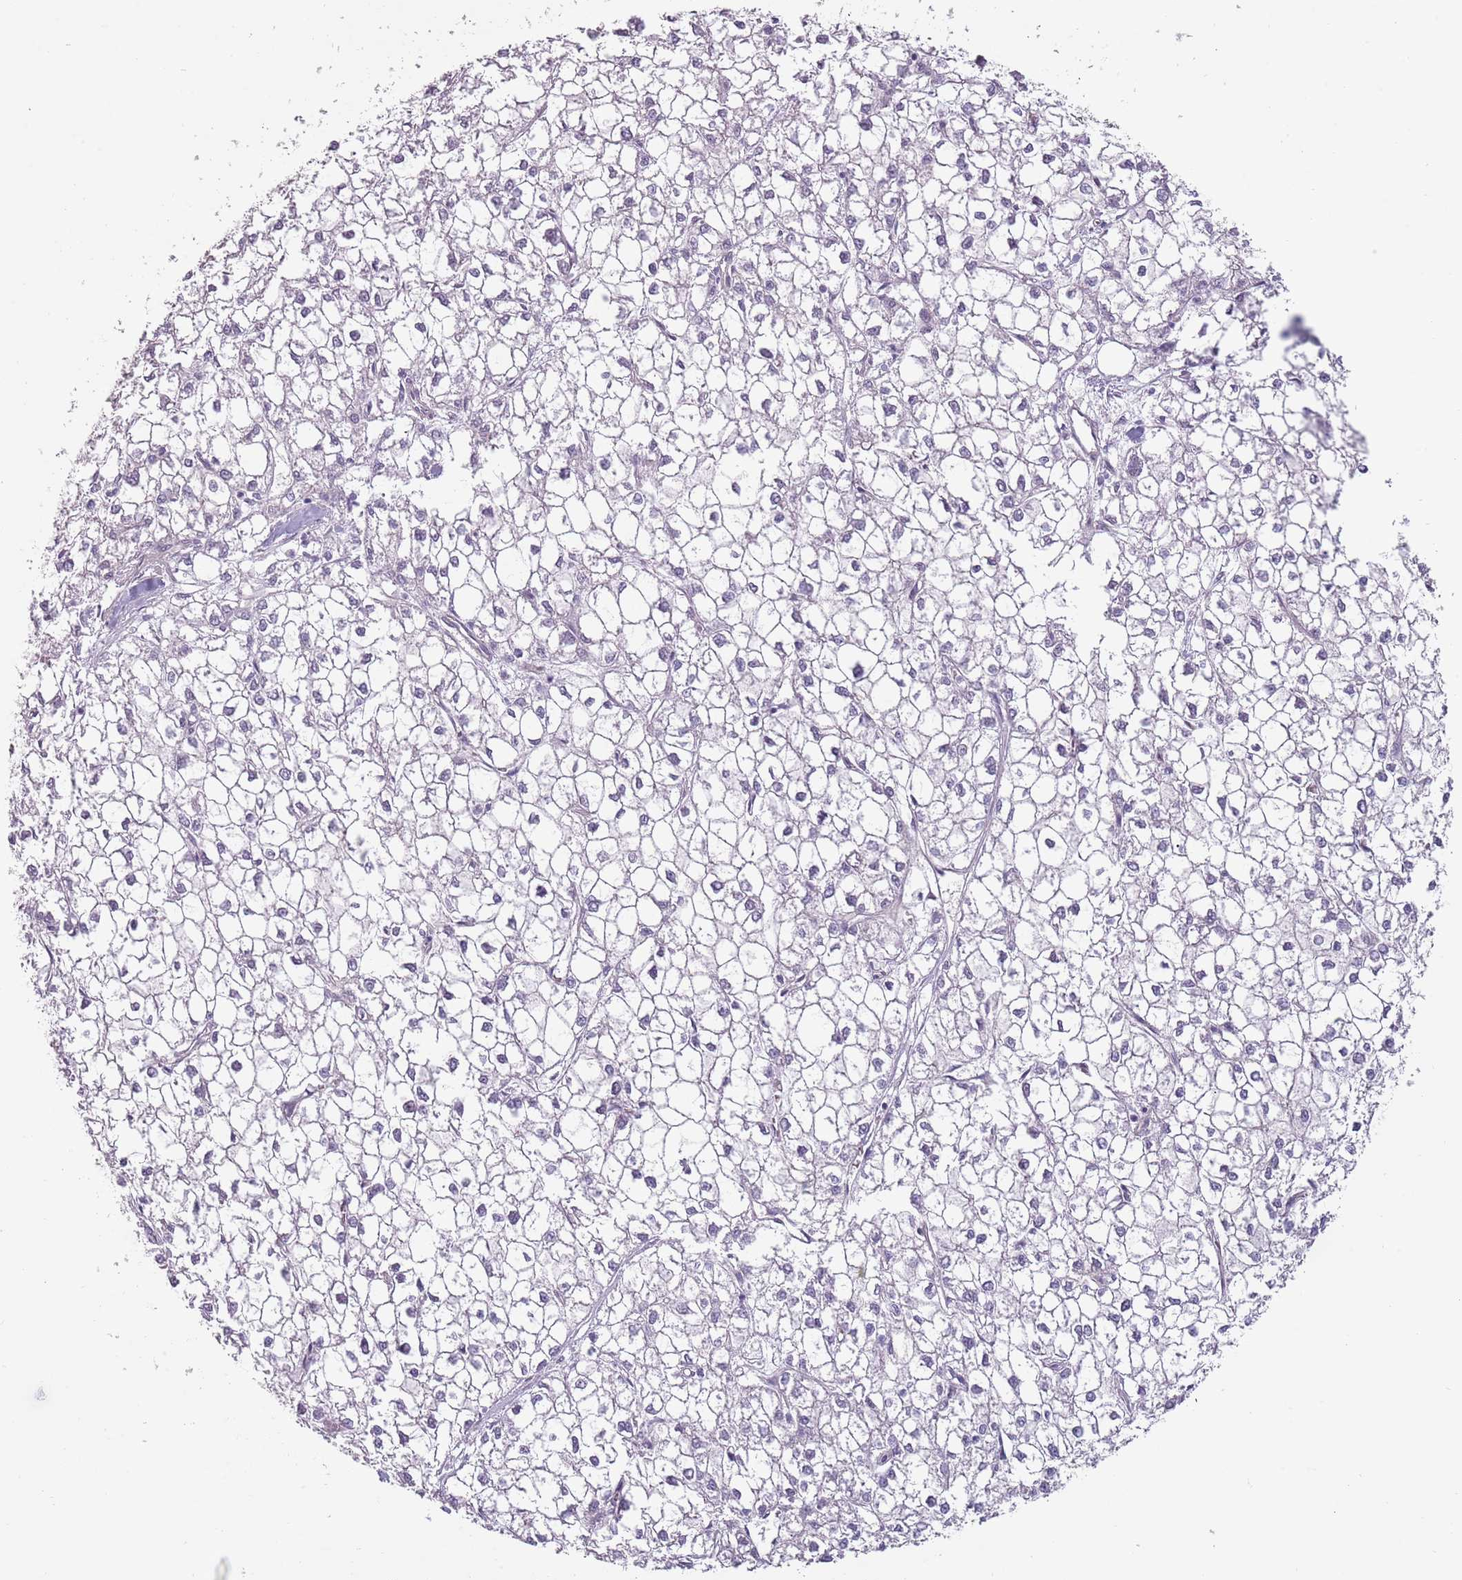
{"staining": {"intensity": "negative", "quantity": "none", "location": "none"}, "tissue": "liver cancer", "cell_type": "Tumor cells", "image_type": "cancer", "snomed": [{"axis": "morphology", "description": "Carcinoma, Hepatocellular, NOS"}, {"axis": "topography", "description": "Liver"}], "caption": "An image of human liver cancer (hepatocellular carcinoma) is negative for staining in tumor cells. (Brightfield microscopy of DAB IHC at high magnification).", "gene": "RFX2", "patient": {"sex": "female", "age": 43}}